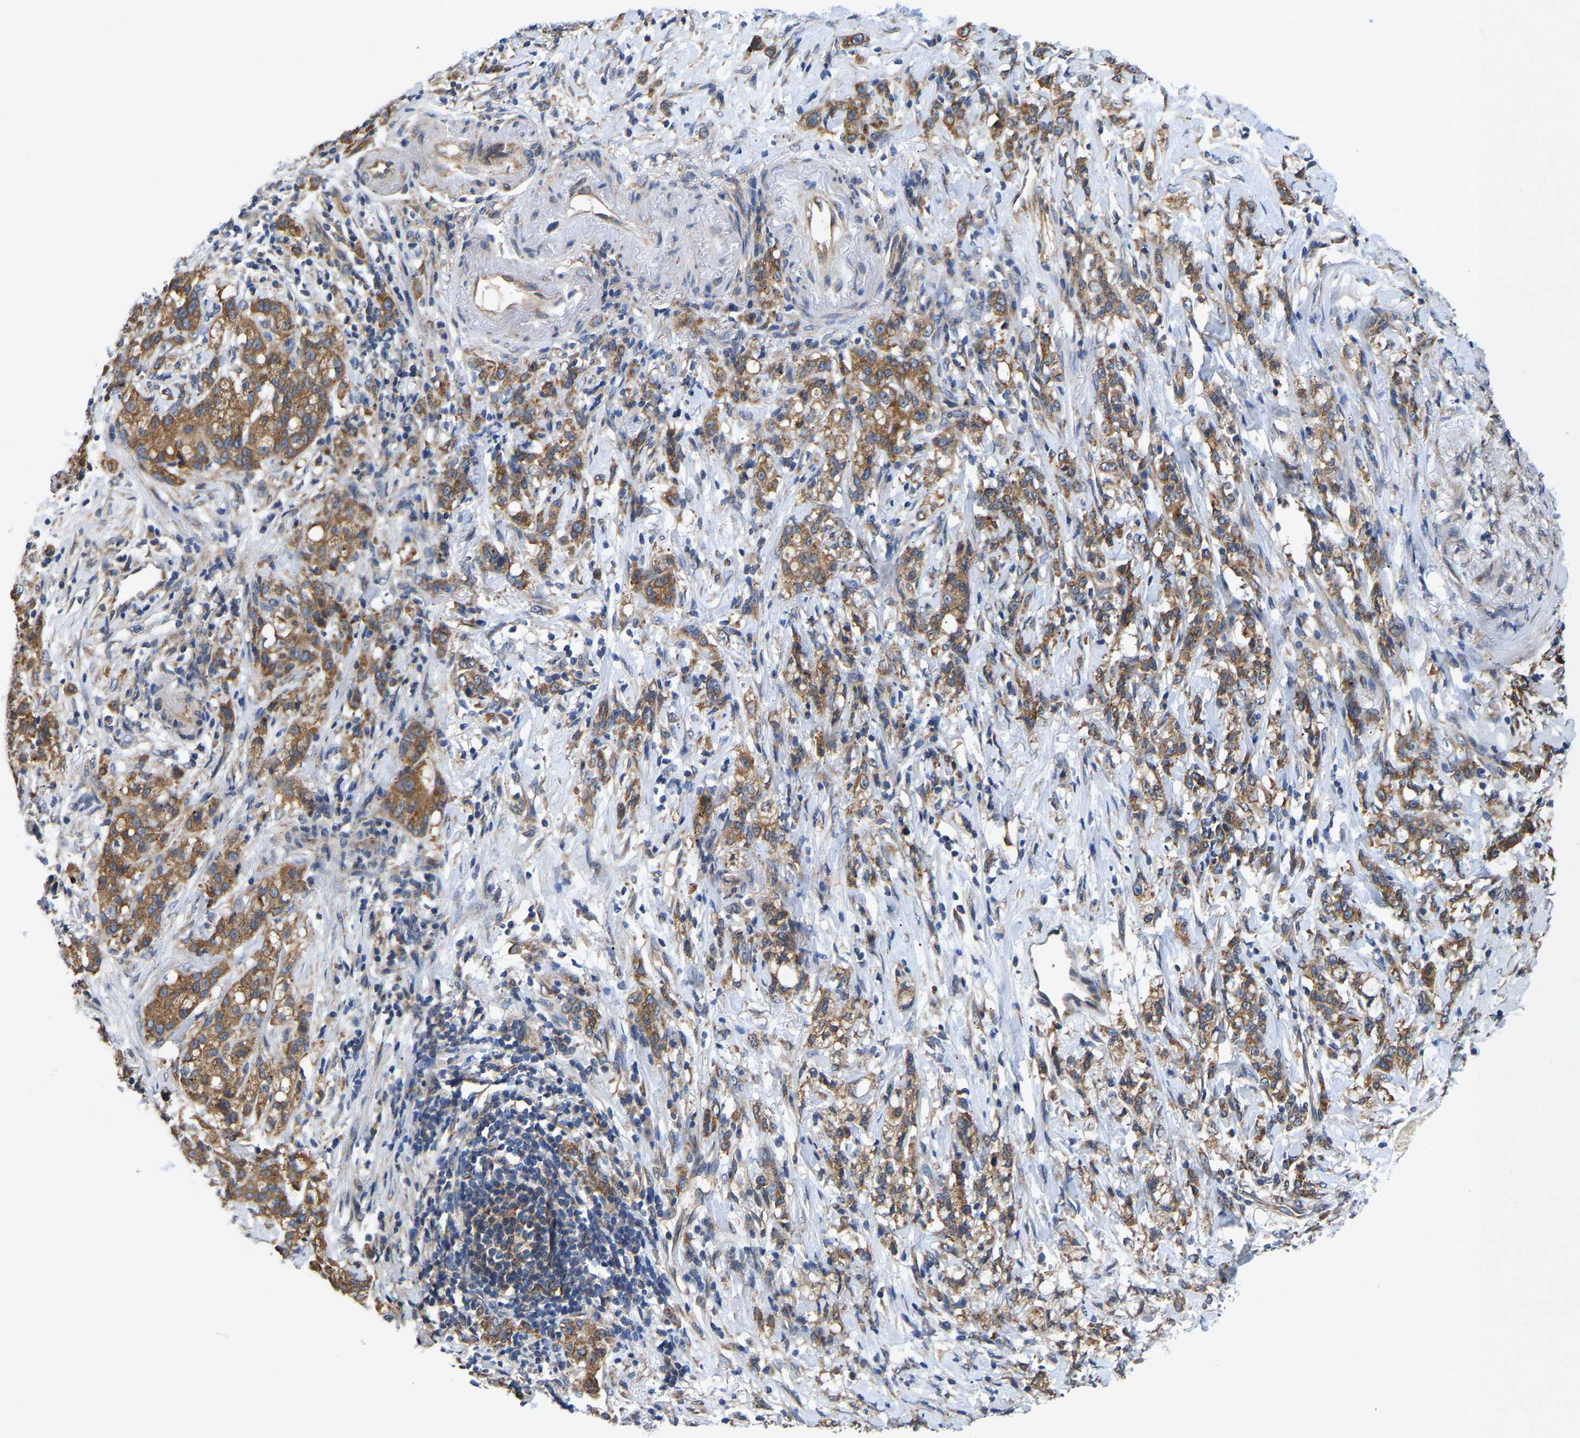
{"staining": {"intensity": "moderate", "quantity": ">75%", "location": "cytoplasmic/membranous"}, "tissue": "stomach cancer", "cell_type": "Tumor cells", "image_type": "cancer", "snomed": [{"axis": "morphology", "description": "Adenocarcinoma, NOS"}, {"axis": "topography", "description": "Stomach, lower"}], "caption": "This histopathology image reveals stomach adenocarcinoma stained with immunohistochemistry to label a protein in brown. The cytoplasmic/membranous of tumor cells show moderate positivity for the protein. Nuclei are counter-stained blue.", "gene": "ARL6IP5", "patient": {"sex": "male", "age": 88}}